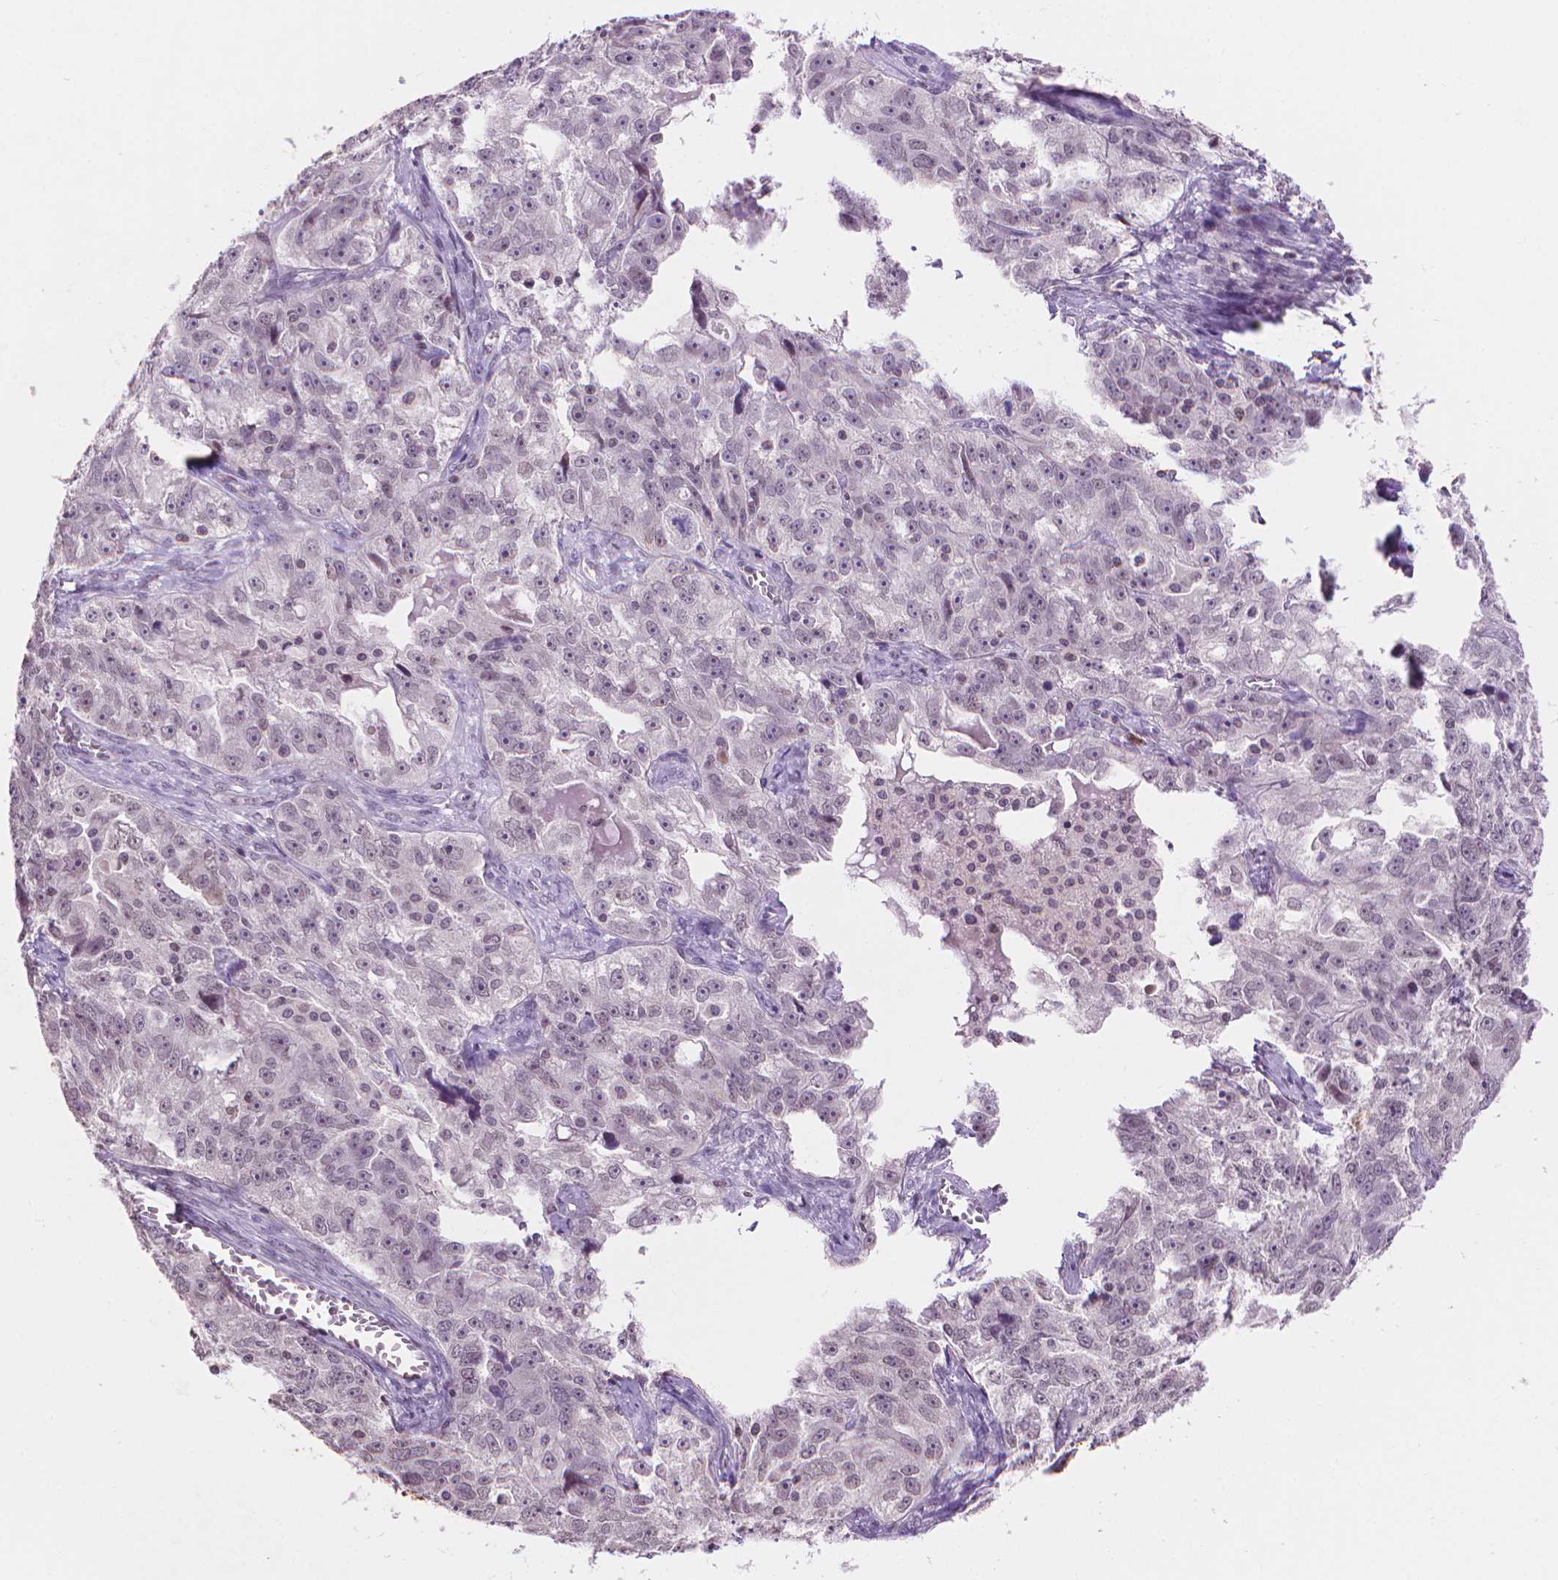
{"staining": {"intensity": "negative", "quantity": "none", "location": "none"}, "tissue": "ovarian cancer", "cell_type": "Tumor cells", "image_type": "cancer", "snomed": [{"axis": "morphology", "description": "Cystadenocarcinoma, serous, NOS"}, {"axis": "topography", "description": "Ovary"}], "caption": "Immunohistochemistry (IHC) of human ovarian cancer (serous cystadenocarcinoma) demonstrates no expression in tumor cells.", "gene": "TMEM184A", "patient": {"sex": "female", "age": 51}}